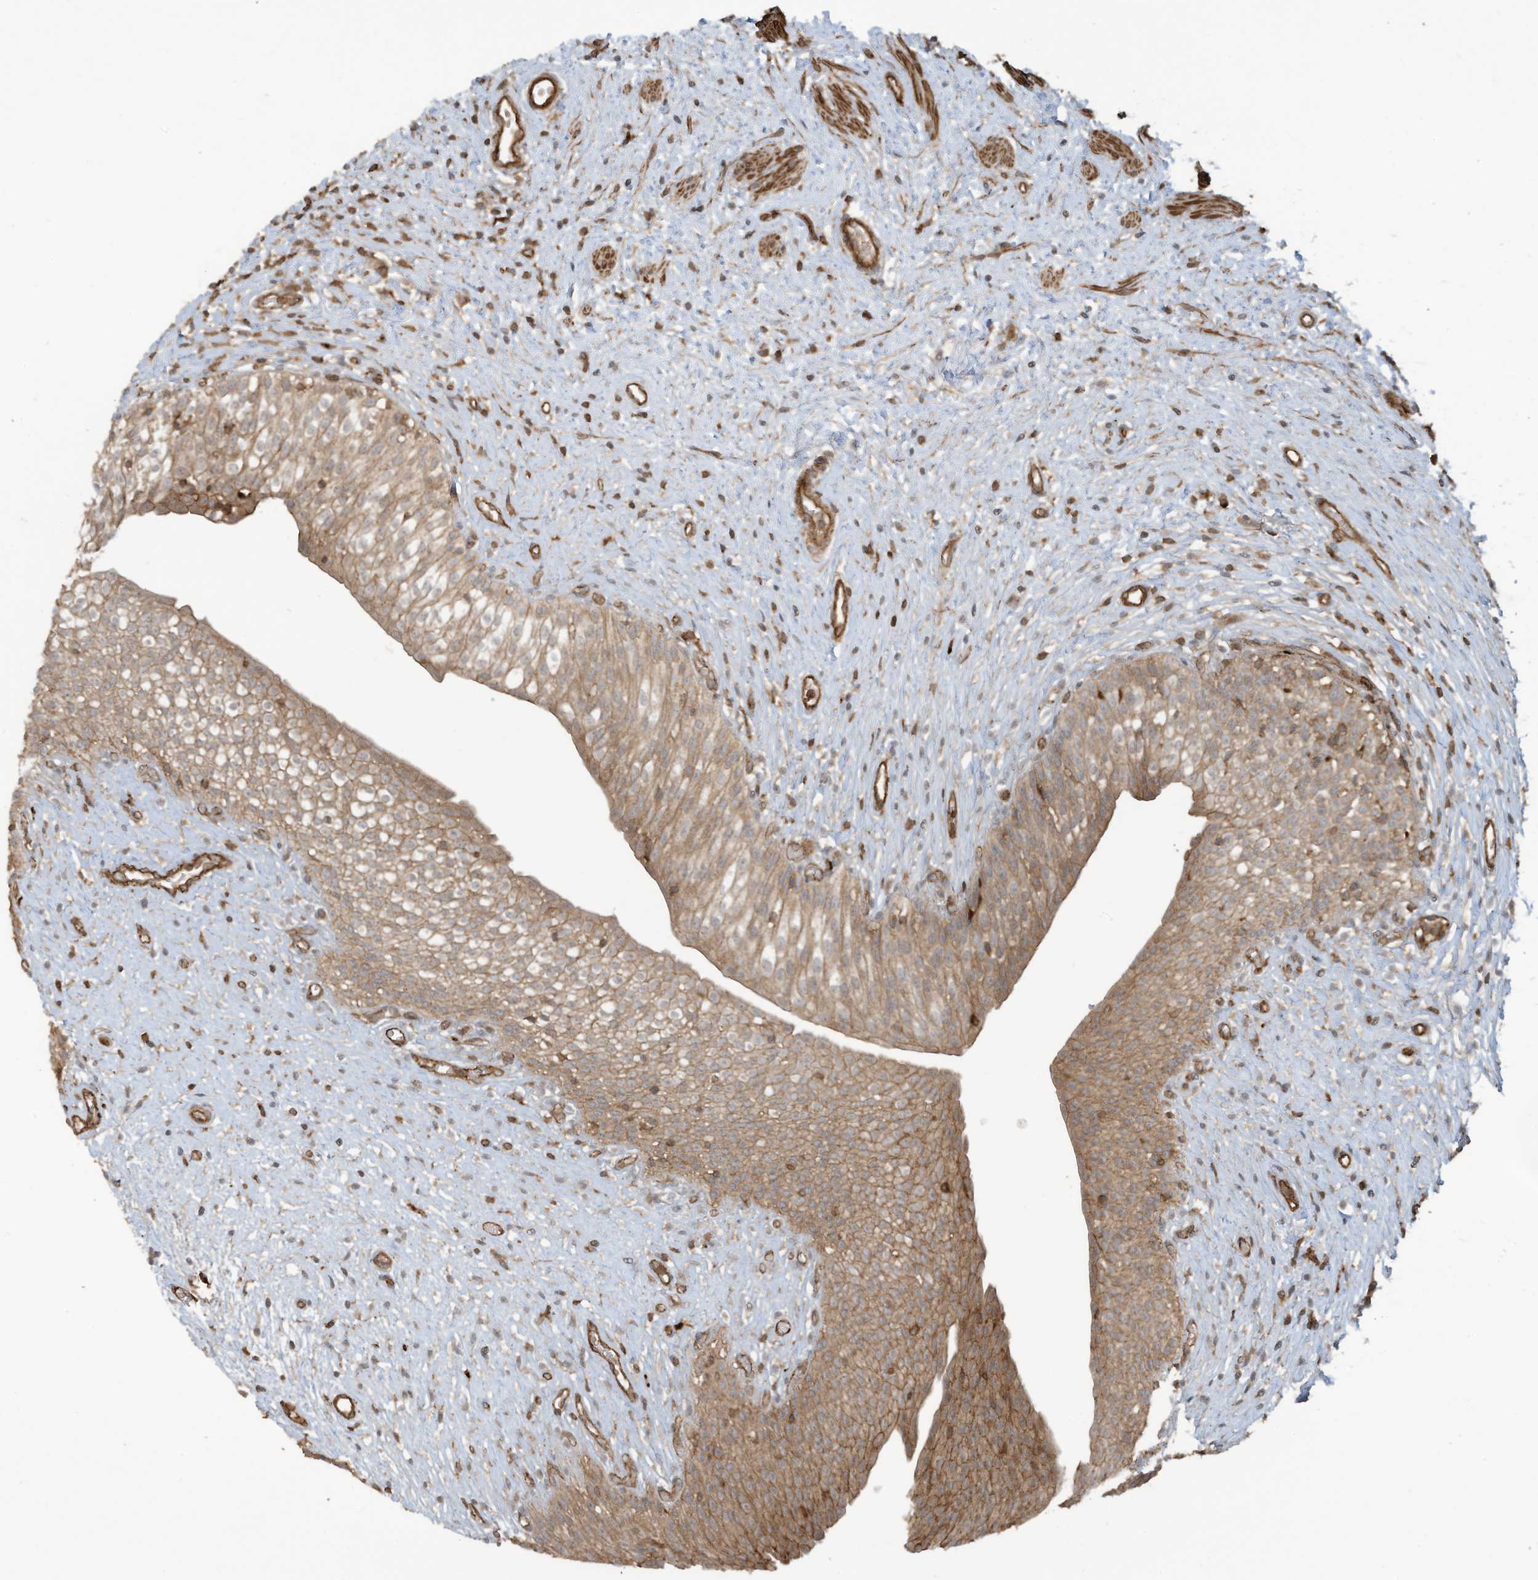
{"staining": {"intensity": "moderate", "quantity": ">75%", "location": "cytoplasmic/membranous"}, "tissue": "urinary bladder", "cell_type": "Urothelial cells", "image_type": "normal", "snomed": [{"axis": "morphology", "description": "Normal tissue, NOS"}, {"axis": "topography", "description": "Urinary bladder"}], "caption": "A histopathology image of human urinary bladder stained for a protein shows moderate cytoplasmic/membranous brown staining in urothelial cells. Using DAB (brown) and hematoxylin (blue) stains, captured at high magnification using brightfield microscopy.", "gene": "DDIT4", "patient": {"sex": "male", "age": 1}}